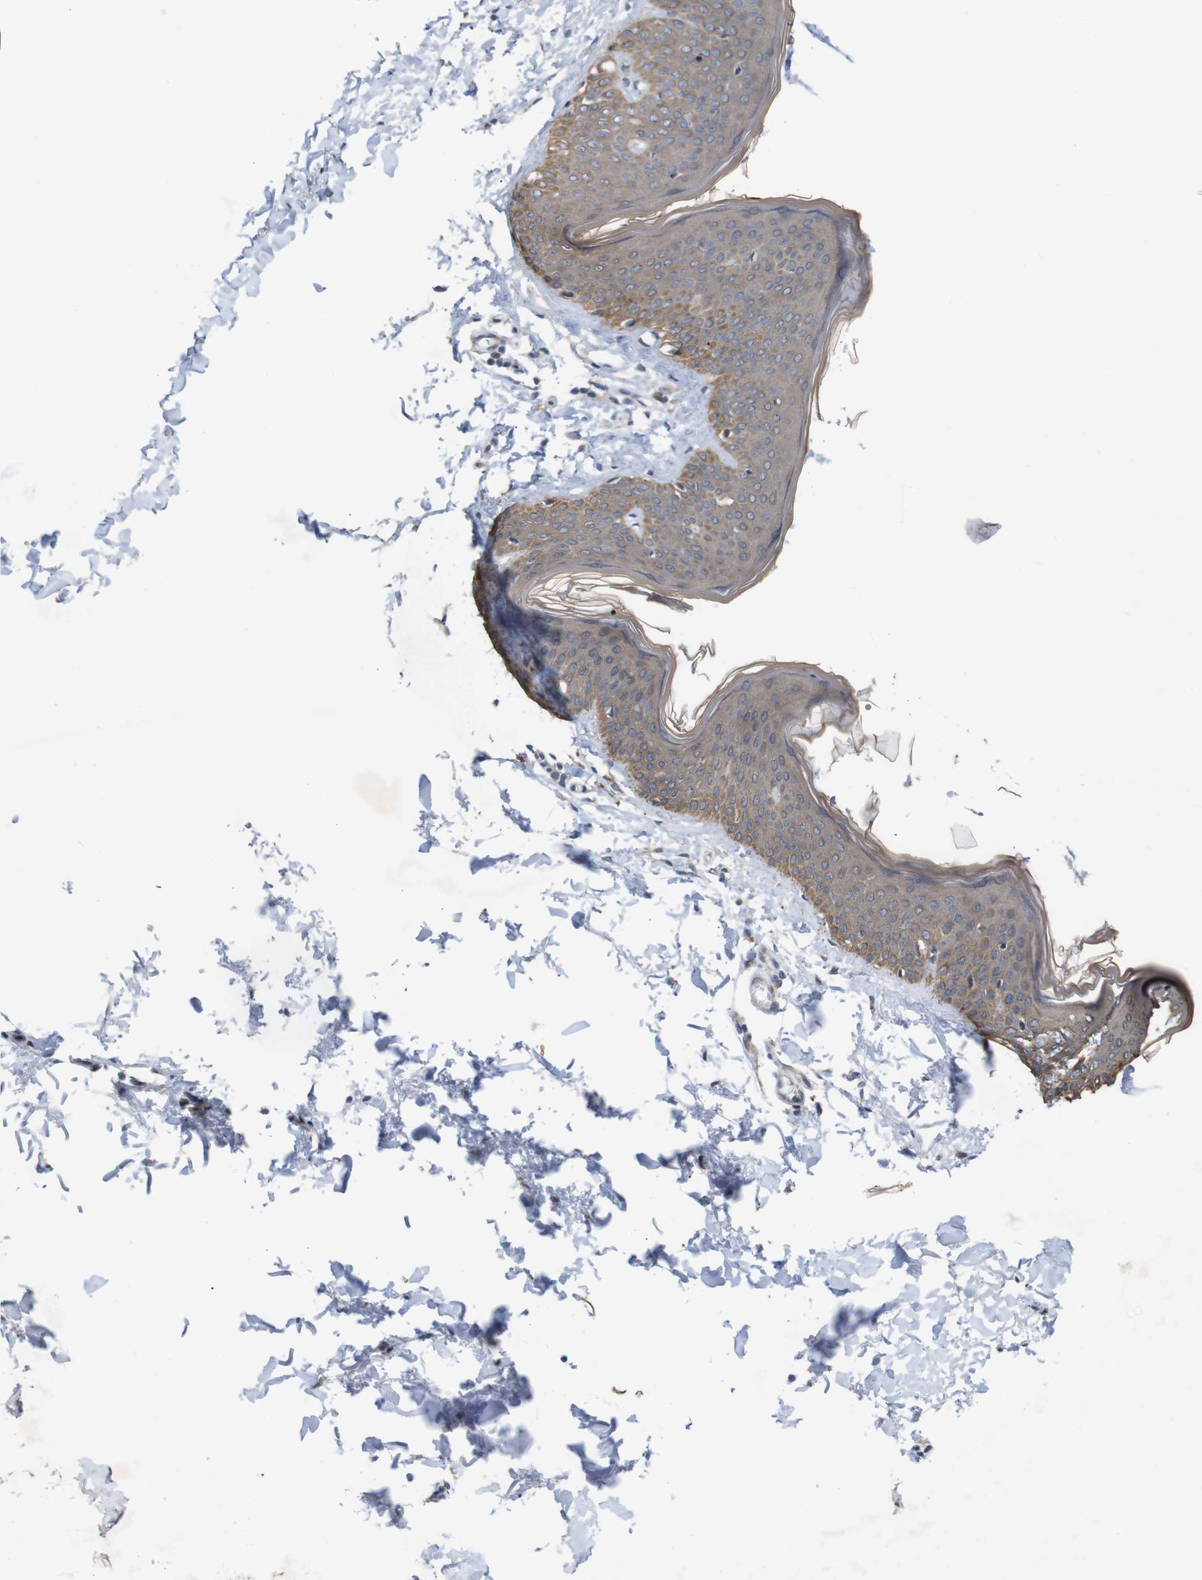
{"staining": {"intensity": "negative", "quantity": "none", "location": "none"}, "tissue": "skin", "cell_type": "Fibroblasts", "image_type": "normal", "snomed": [{"axis": "morphology", "description": "Normal tissue, NOS"}, {"axis": "topography", "description": "Skin"}], "caption": "Fibroblasts show no significant positivity in normal skin. (Stains: DAB immunohistochemistry with hematoxylin counter stain, Microscopy: brightfield microscopy at high magnification).", "gene": "ATP7B", "patient": {"sex": "female", "age": 17}}